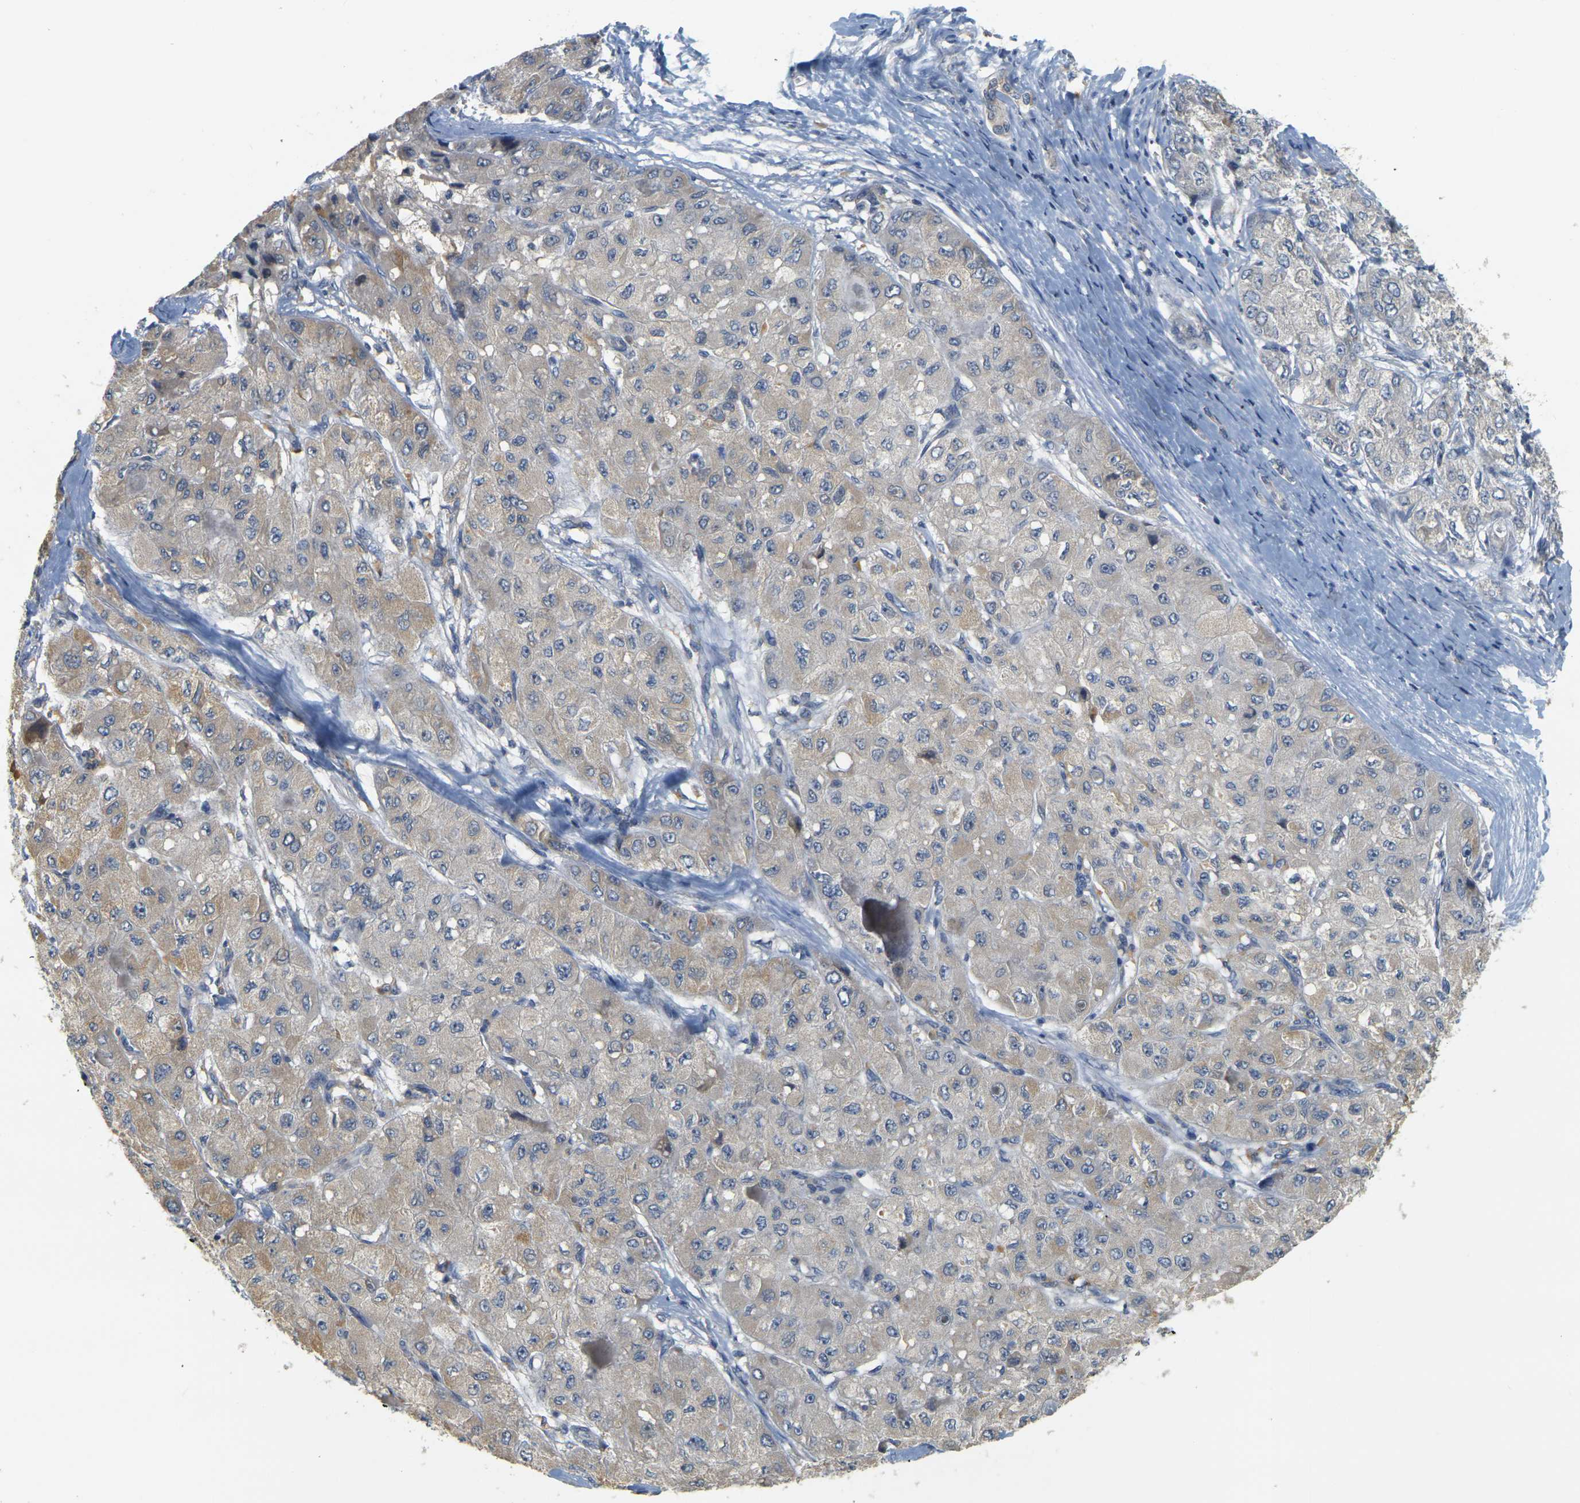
{"staining": {"intensity": "weak", "quantity": "<25%", "location": "cytoplasmic/membranous"}, "tissue": "liver cancer", "cell_type": "Tumor cells", "image_type": "cancer", "snomed": [{"axis": "morphology", "description": "Carcinoma, Hepatocellular, NOS"}, {"axis": "topography", "description": "Liver"}], "caption": "High power microscopy histopathology image of an IHC micrograph of hepatocellular carcinoma (liver), revealing no significant staining in tumor cells. (DAB (3,3'-diaminobenzidine) immunohistochemistry visualized using brightfield microscopy, high magnification).", "gene": "GDAP1", "patient": {"sex": "male", "age": 80}}